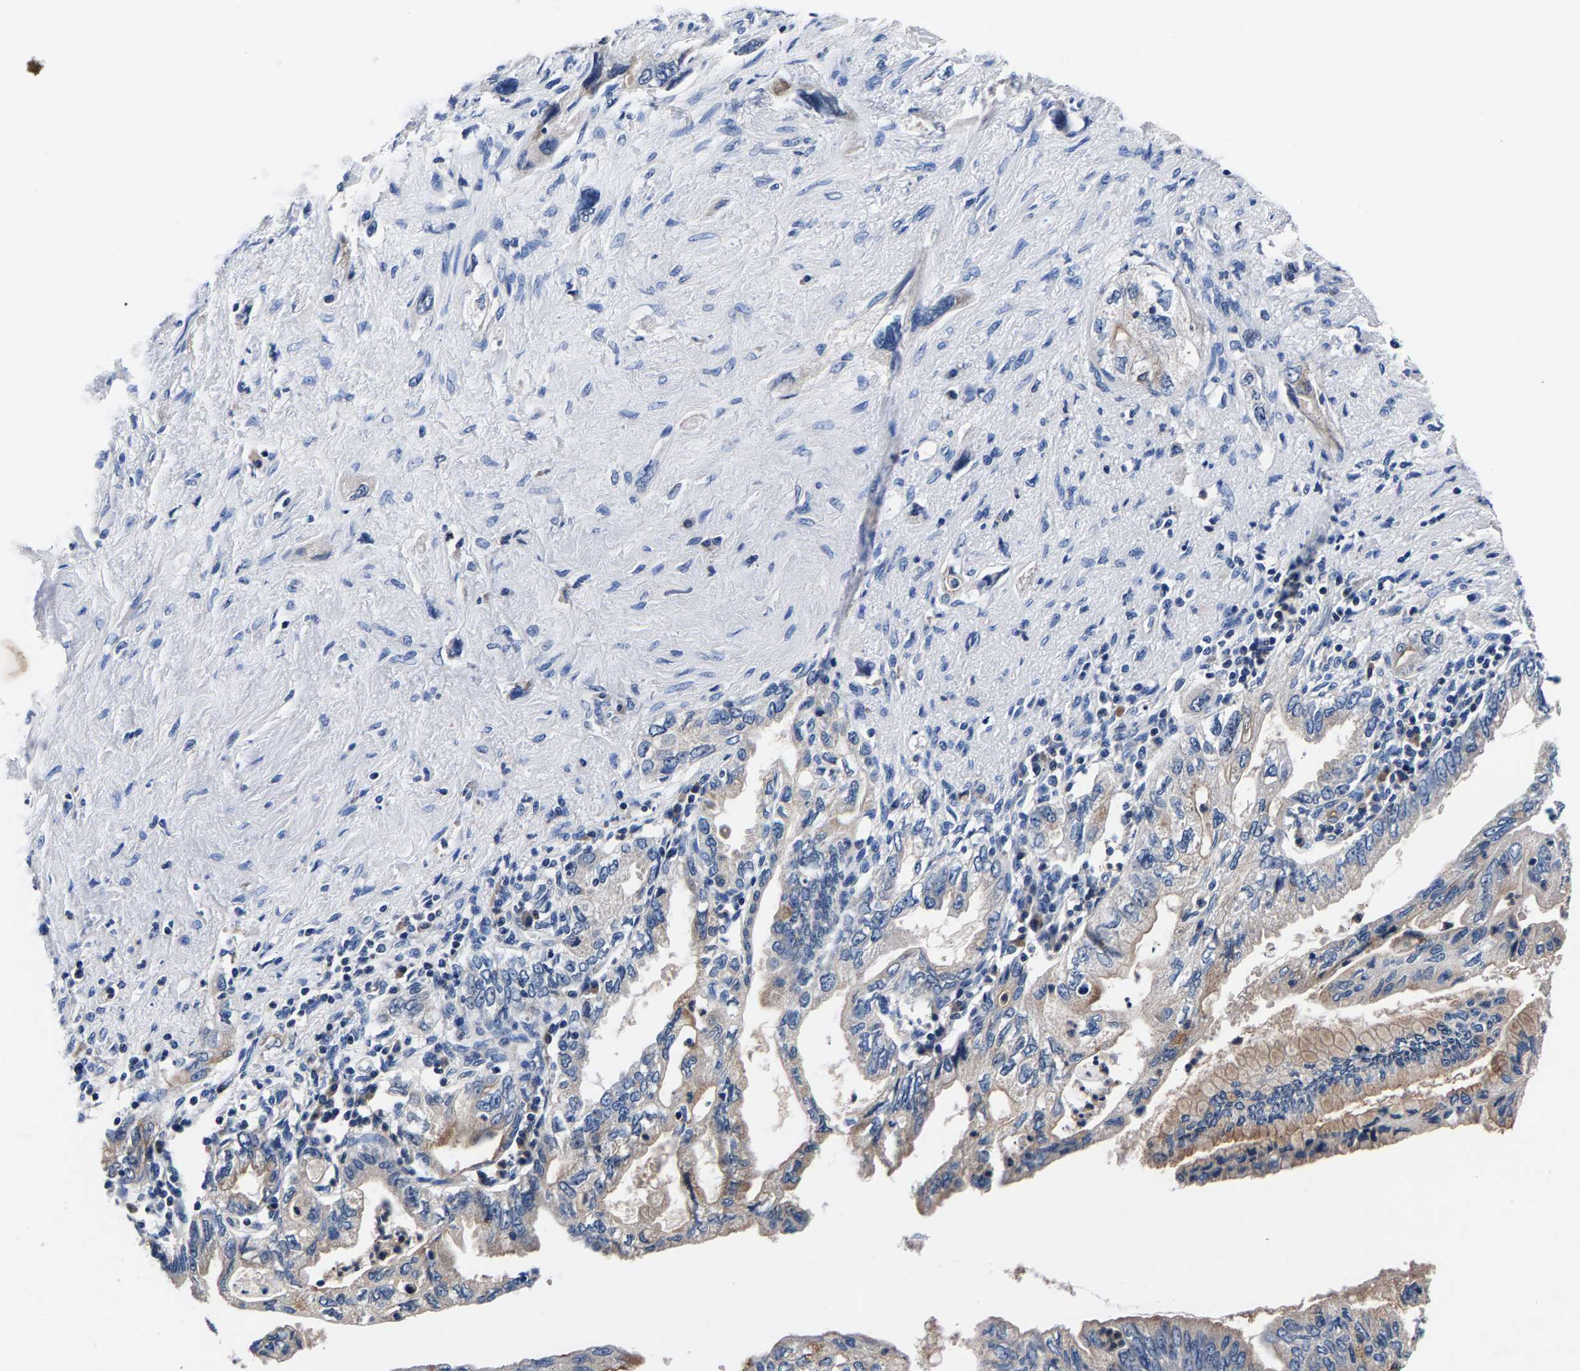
{"staining": {"intensity": "moderate", "quantity": ">75%", "location": "cytoplasmic/membranous"}, "tissue": "pancreatic cancer", "cell_type": "Tumor cells", "image_type": "cancer", "snomed": [{"axis": "morphology", "description": "Adenocarcinoma, NOS"}, {"axis": "topography", "description": "Pancreas"}], "caption": "A brown stain shows moderate cytoplasmic/membranous expression of a protein in human pancreatic adenocarcinoma tumor cells.", "gene": "PHF24", "patient": {"sex": "female", "age": 73}}